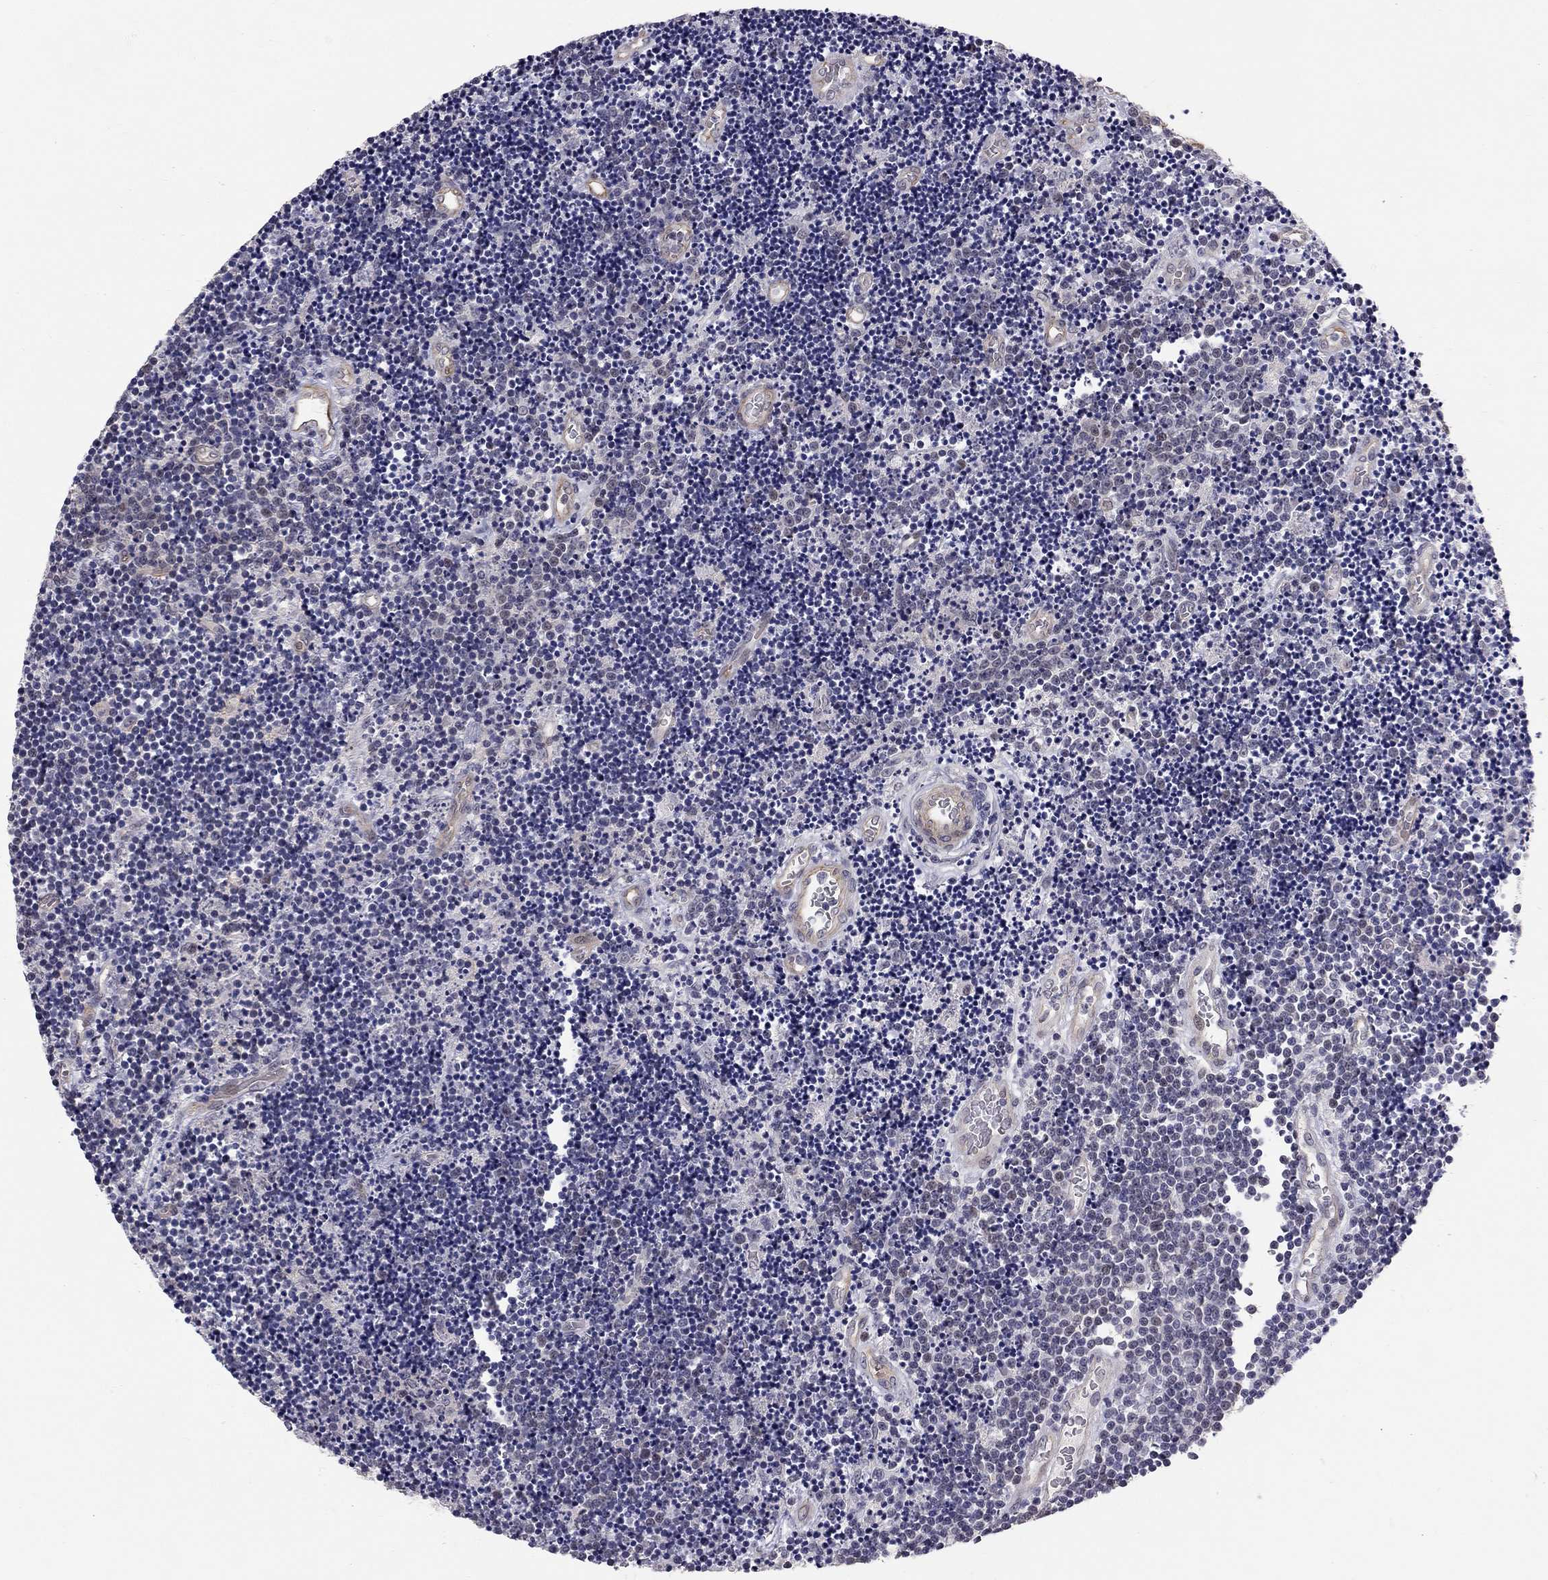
{"staining": {"intensity": "negative", "quantity": "none", "location": "none"}, "tissue": "lymphoma", "cell_type": "Tumor cells", "image_type": "cancer", "snomed": [{"axis": "morphology", "description": "Malignant lymphoma, non-Hodgkin's type, Low grade"}, {"axis": "topography", "description": "Brain"}], "caption": "An immunohistochemistry image of low-grade malignant lymphoma, non-Hodgkin's type is shown. There is no staining in tumor cells of low-grade malignant lymphoma, non-Hodgkin's type.", "gene": "GJB4", "patient": {"sex": "female", "age": 66}}